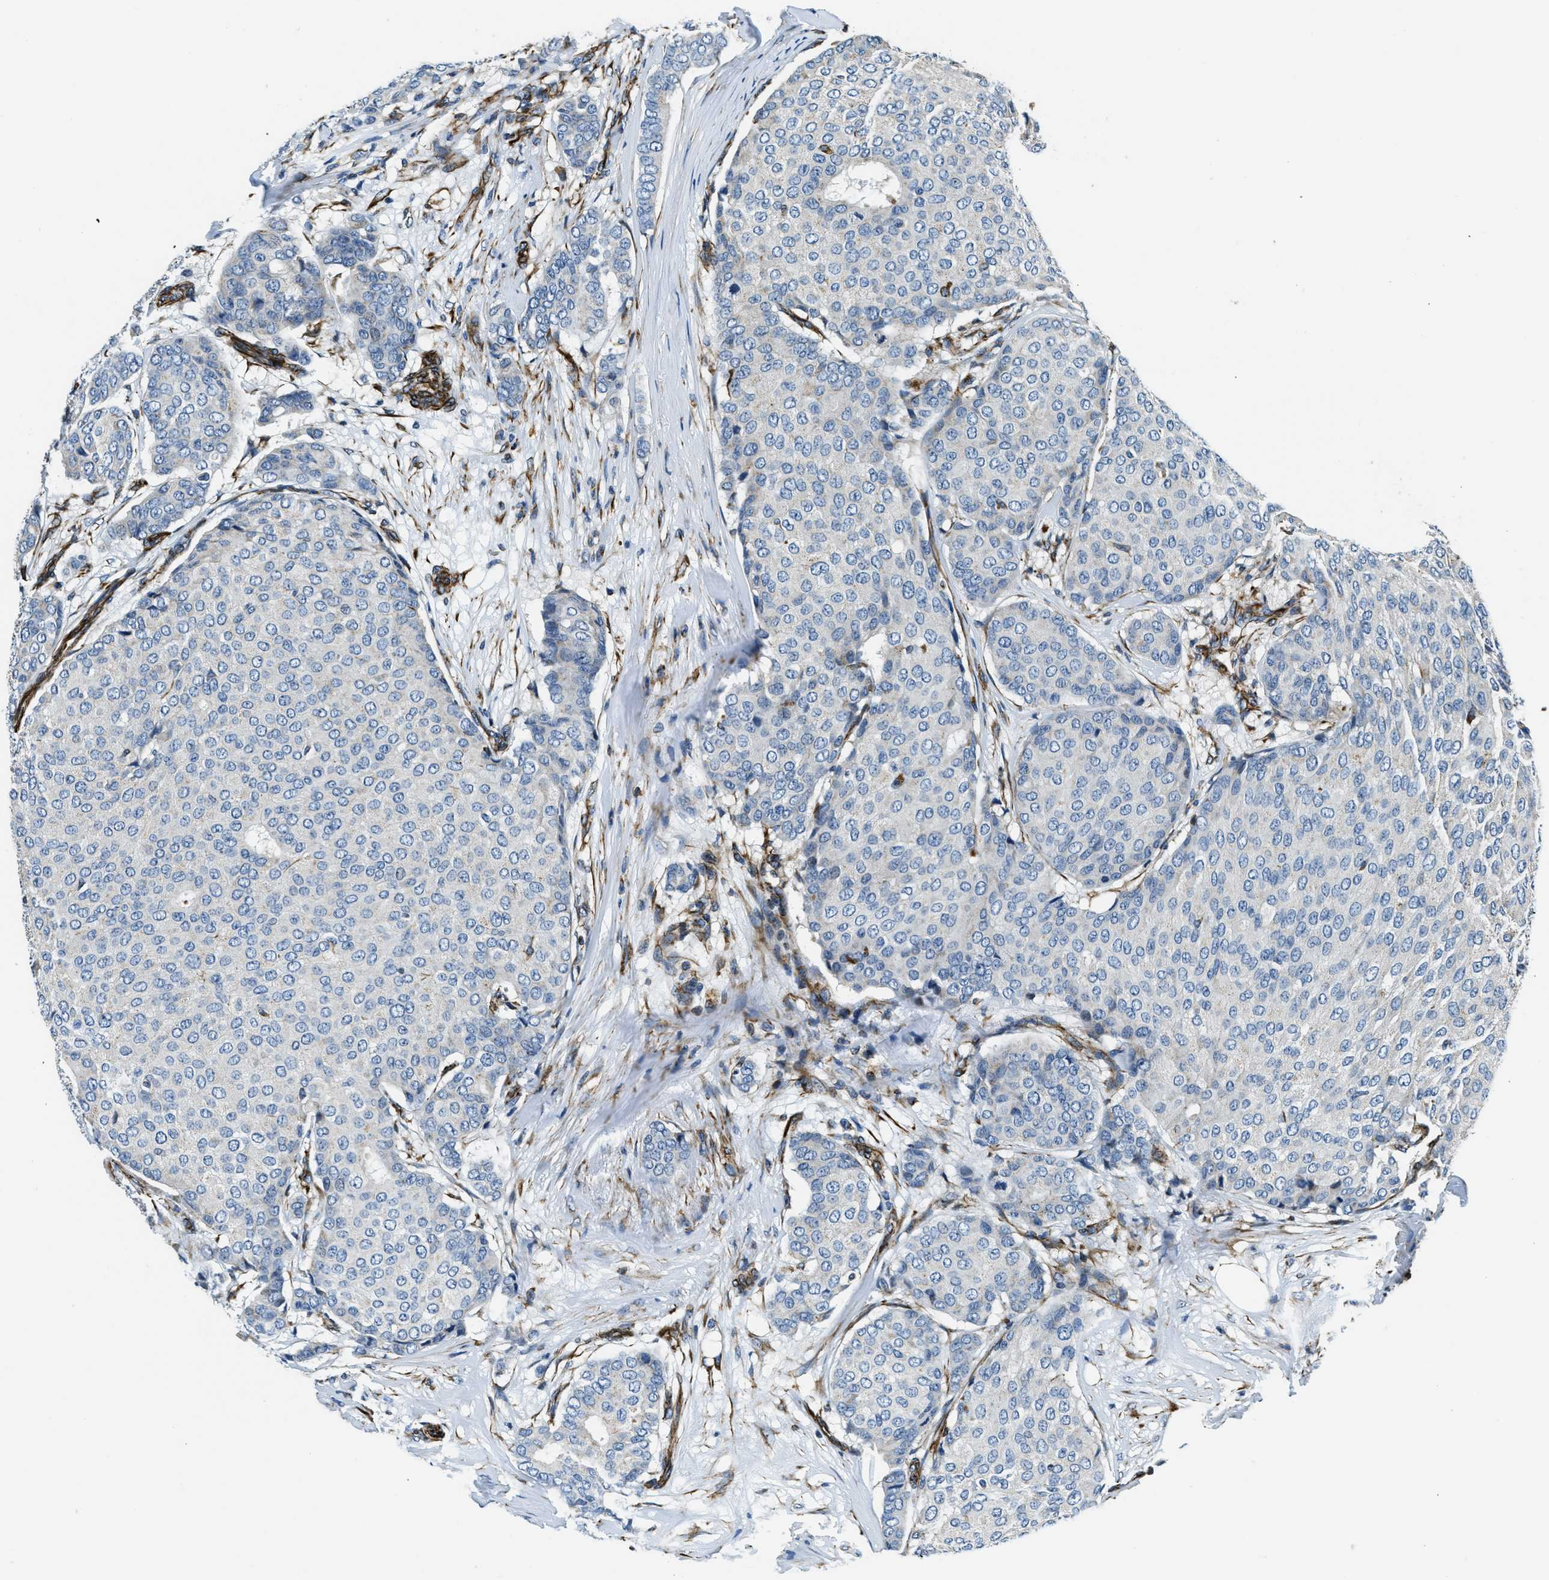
{"staining": {"intensity": "negative", "quantity": "none", "location": "none"}, "tissue": "breast cancer", "cell_type": "Tumor cells", "image_type": "cancer", "snomed": [{"axis": "morphology", "description": "Duct carcinoma"}, {"axis": "topography", "description": "Breast"}], "caption": "DAB immunohistochemical staining of human intraductal carcinoma (breast) shows no significant staining in tumor cells. The staining is performed using DAB (3,3'-diaminobenzidine) brown chromogen with nuclei counter-stained in using hematoxylin.", "gene": "GNS", "patient": {"sex": "female", "age": 75}}